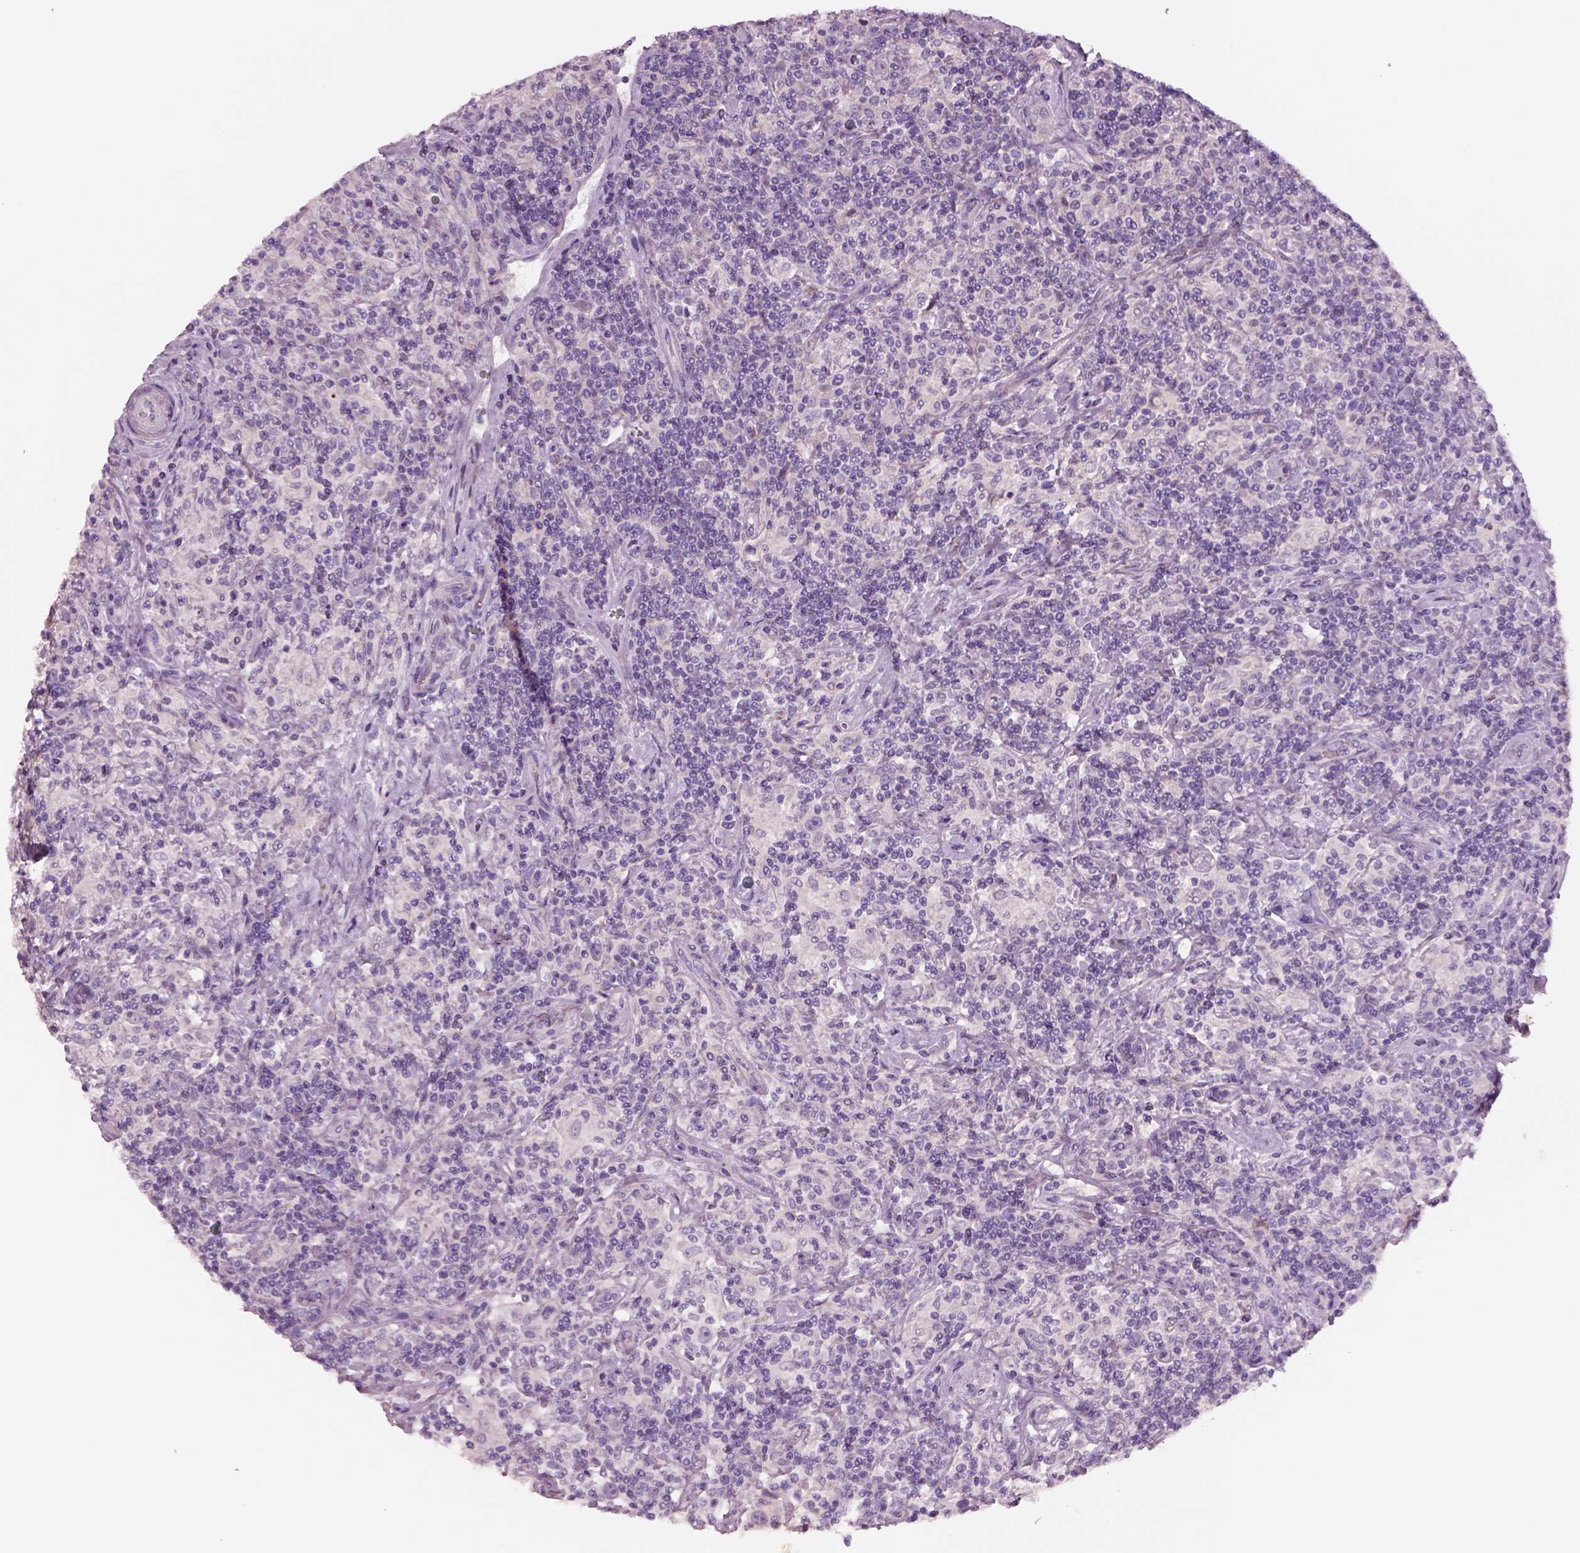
{"staining": {"intensity": "negative", "quantity": "none", "location": "none"}, "tissue": "lymphoma", "cell_type": "Tumor cells", "image_type": "cancer", "snomed": [{"axis": "morphology", "description": "Hodgkin's disease, NOS"}, {"axis": "topography", "description": "Lymph node"}], "caption": "This image is of lymphoma stained with immunohistochemistry (IHC) to label a protein in brown with the nuclei are counter-stained blue. There is no expression in tumor cells. Nuclei are stained in blue.", "gene": "PLPP7", "patient": {"sex": "male", "age": 70}}